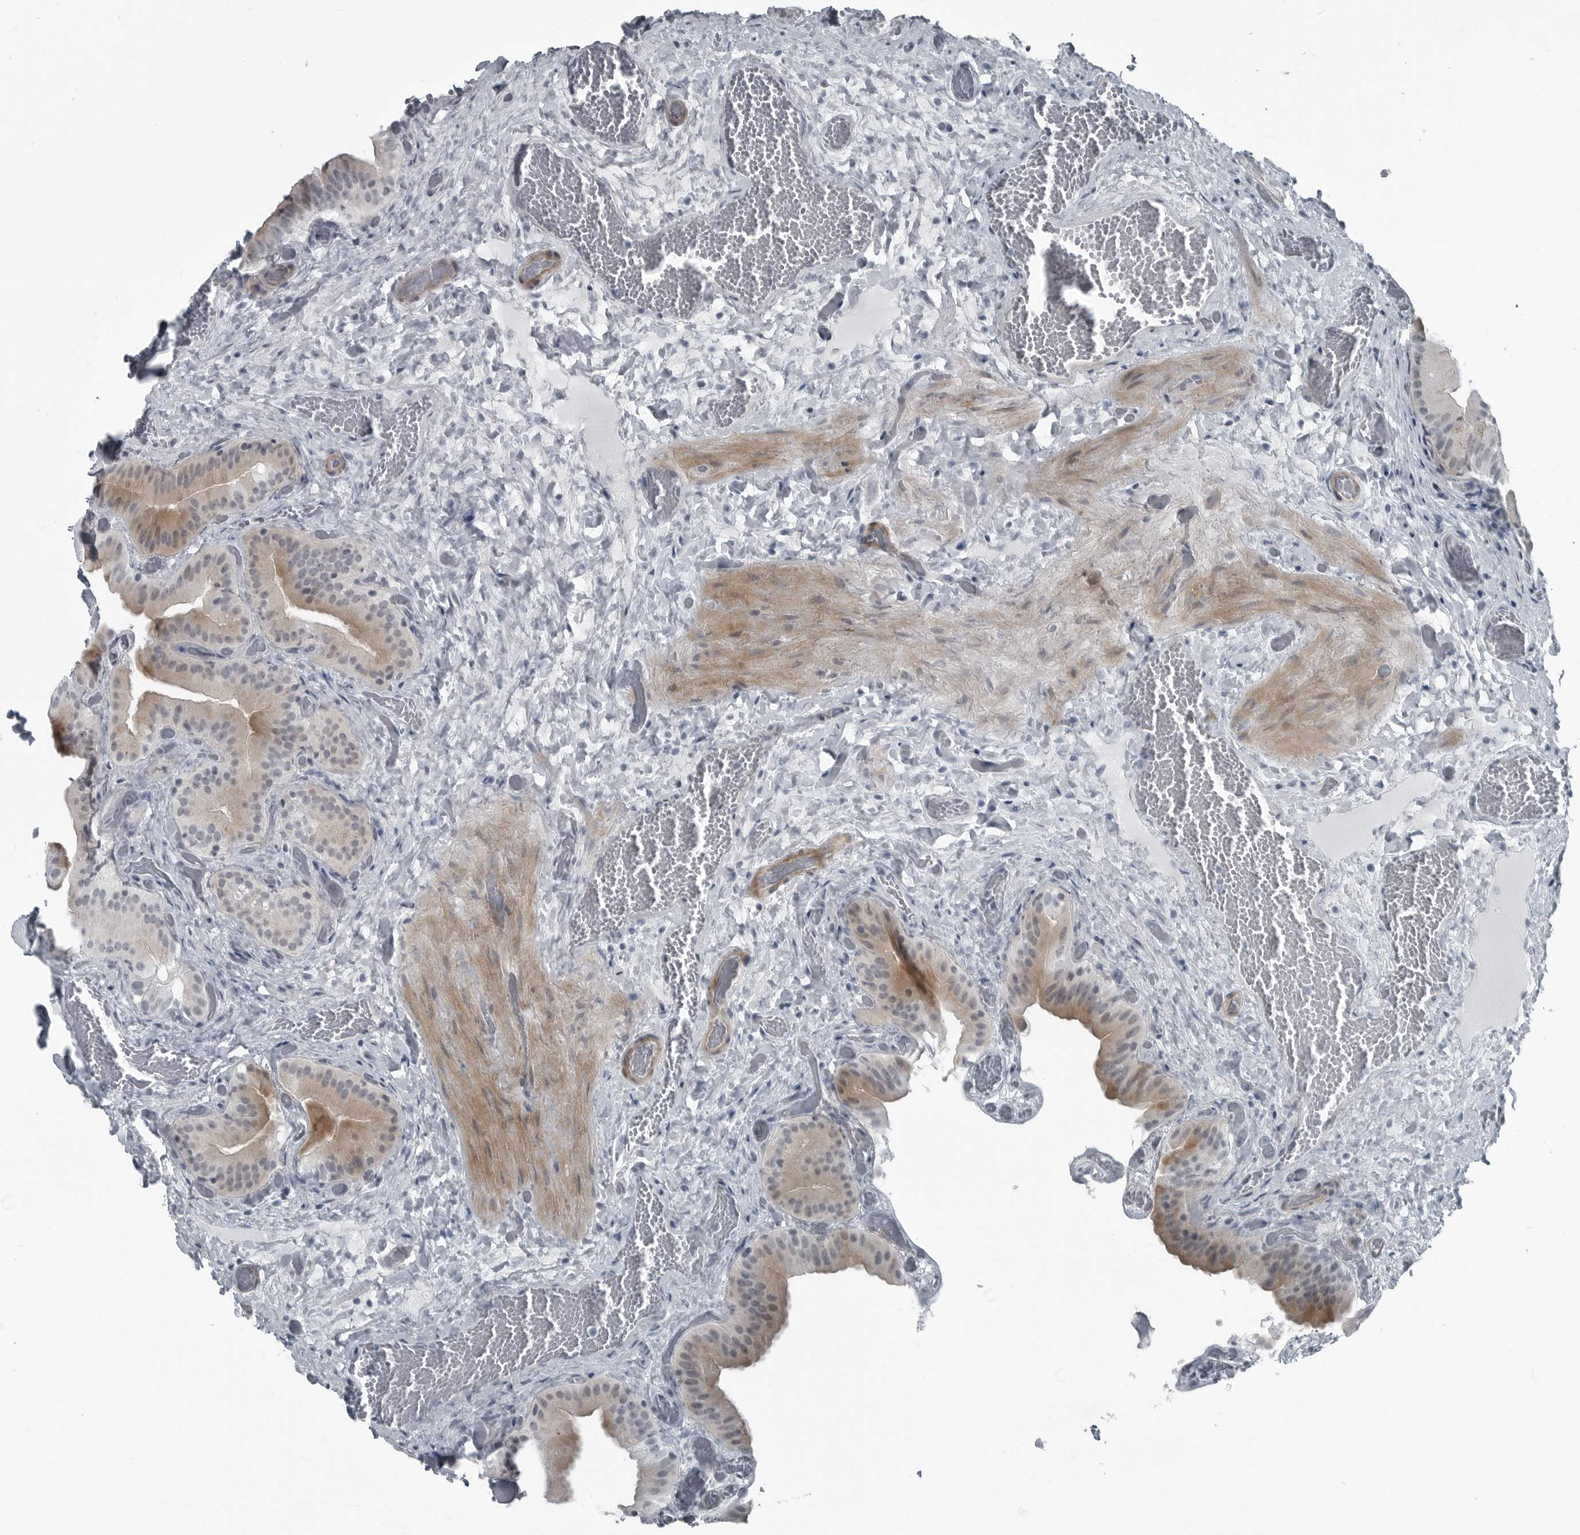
{"staining": {"intensity": "moderate", "quantity": "25%-75%", "location": "cytoplasmic/membranous"}, "tissue": "gallbladder", "cell_type": "Glandular cells", "image_type": "normal", "snomed": [{"axis": "morphology", "description": "Normal tissue, NOS"}, {"axis": "topography", "description": "Gallbladder"}], "caption": "Glandular cells show medium levels of moderate cytoplasmic/membranous positivity in about 25%-75% of cells in benign gallbladder. (DAB (3,3'-diaminobenzidine) = brown stain, brightfield microscopy at high magnification).", "gene": "DNAAF11", "patient": {"sex": "female", "age": 64}}